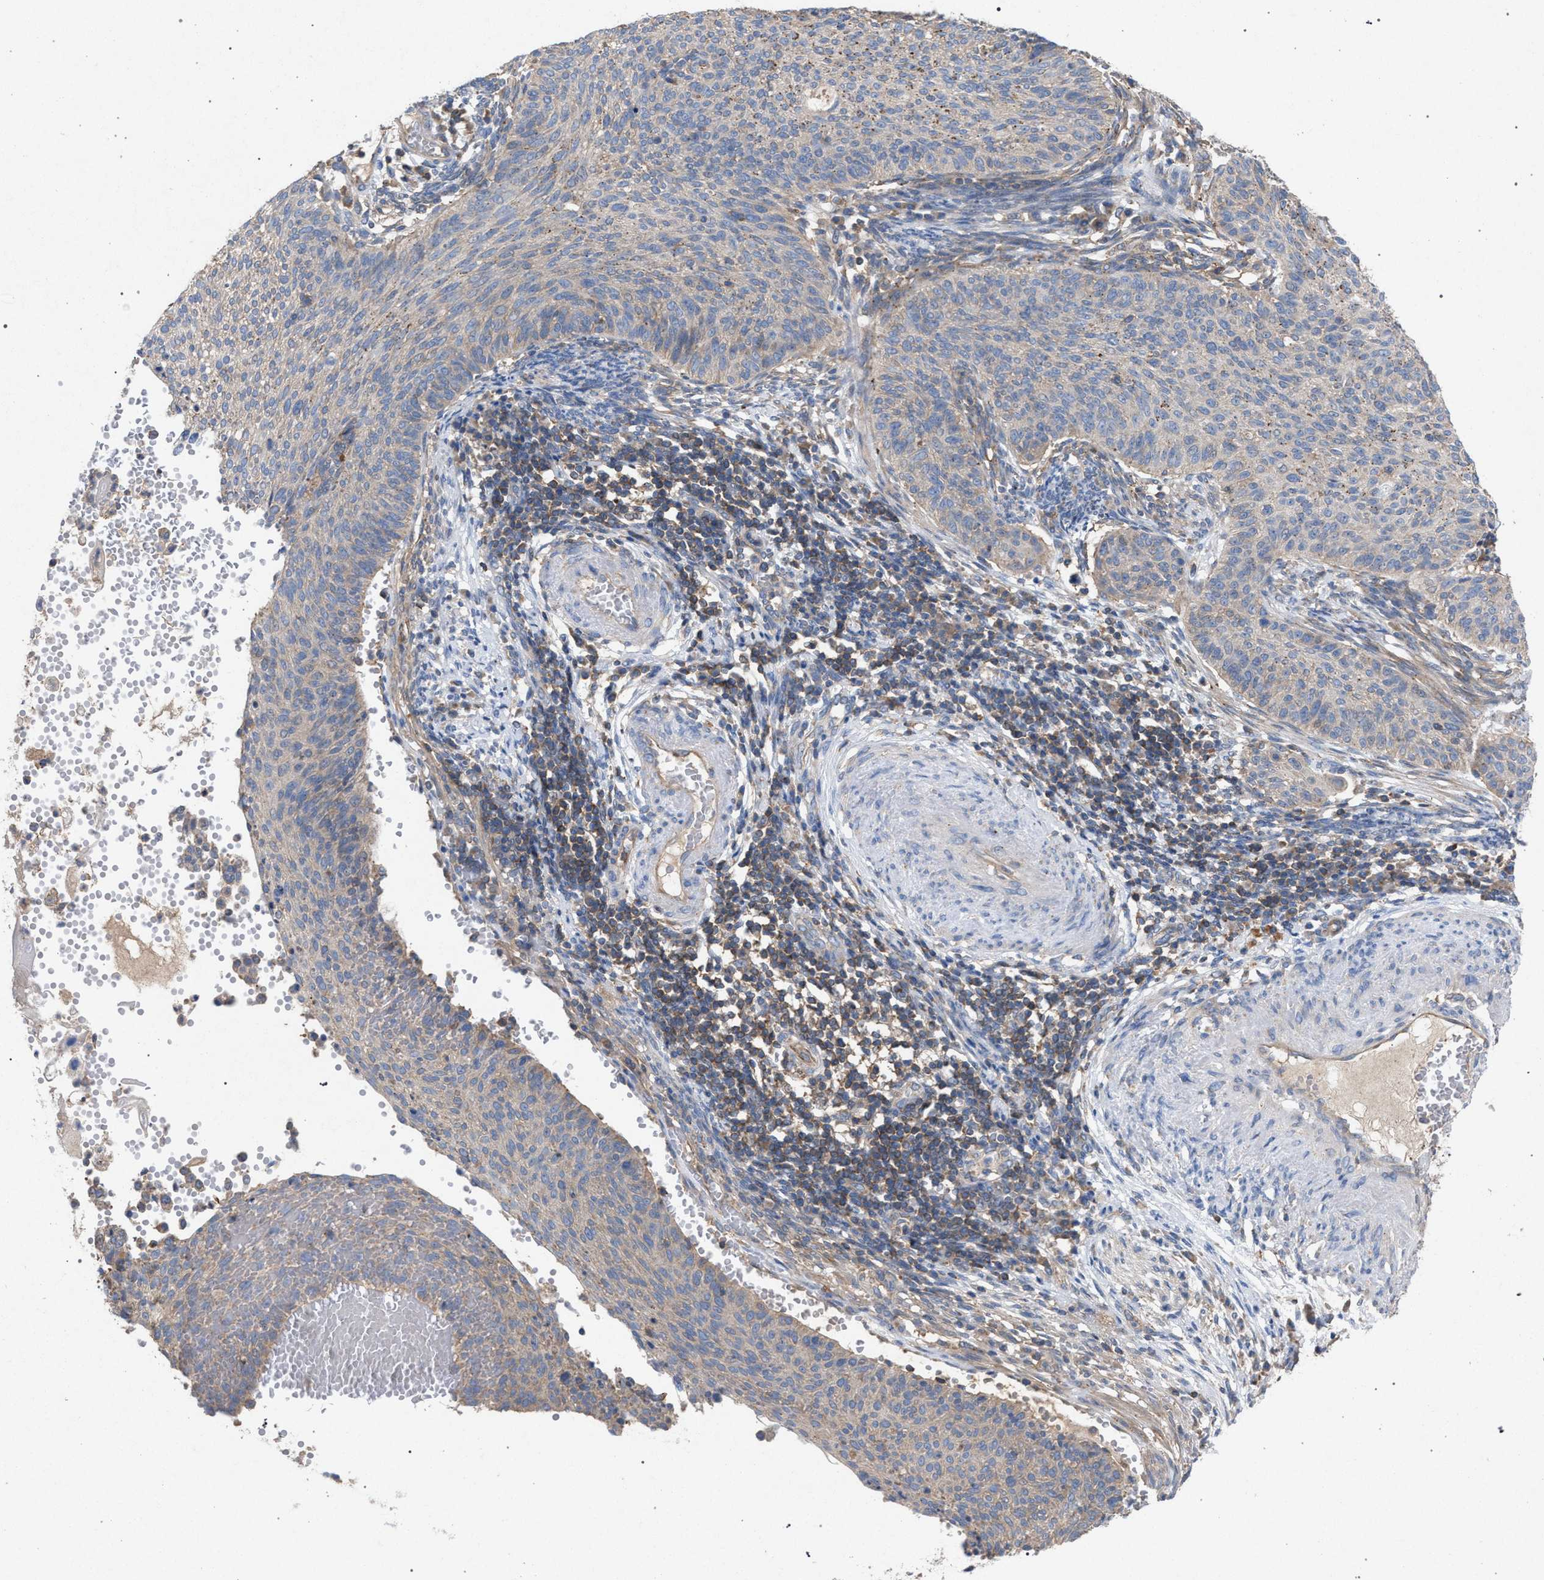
{"staining": {"intensity": "weak", "quantity": "<25%", "location": "cytoplasmic/membranous"}, "tissue": "cervical cancer", "cell_type": "Tumor cells", "image_type": "cancer", "snomed": [{"axis": "morphology", "description": "Squamous cell carcinoma, NOS"}, {"axis": "topography", "description": "Cervix"}], "caption": "A photomicrograph of cervical squamous cell carcinoma stained for a protein shows no brown staining in tumor cells.", "gene": "VPS13A", "patient": {"sex": "female", "age": 70}}